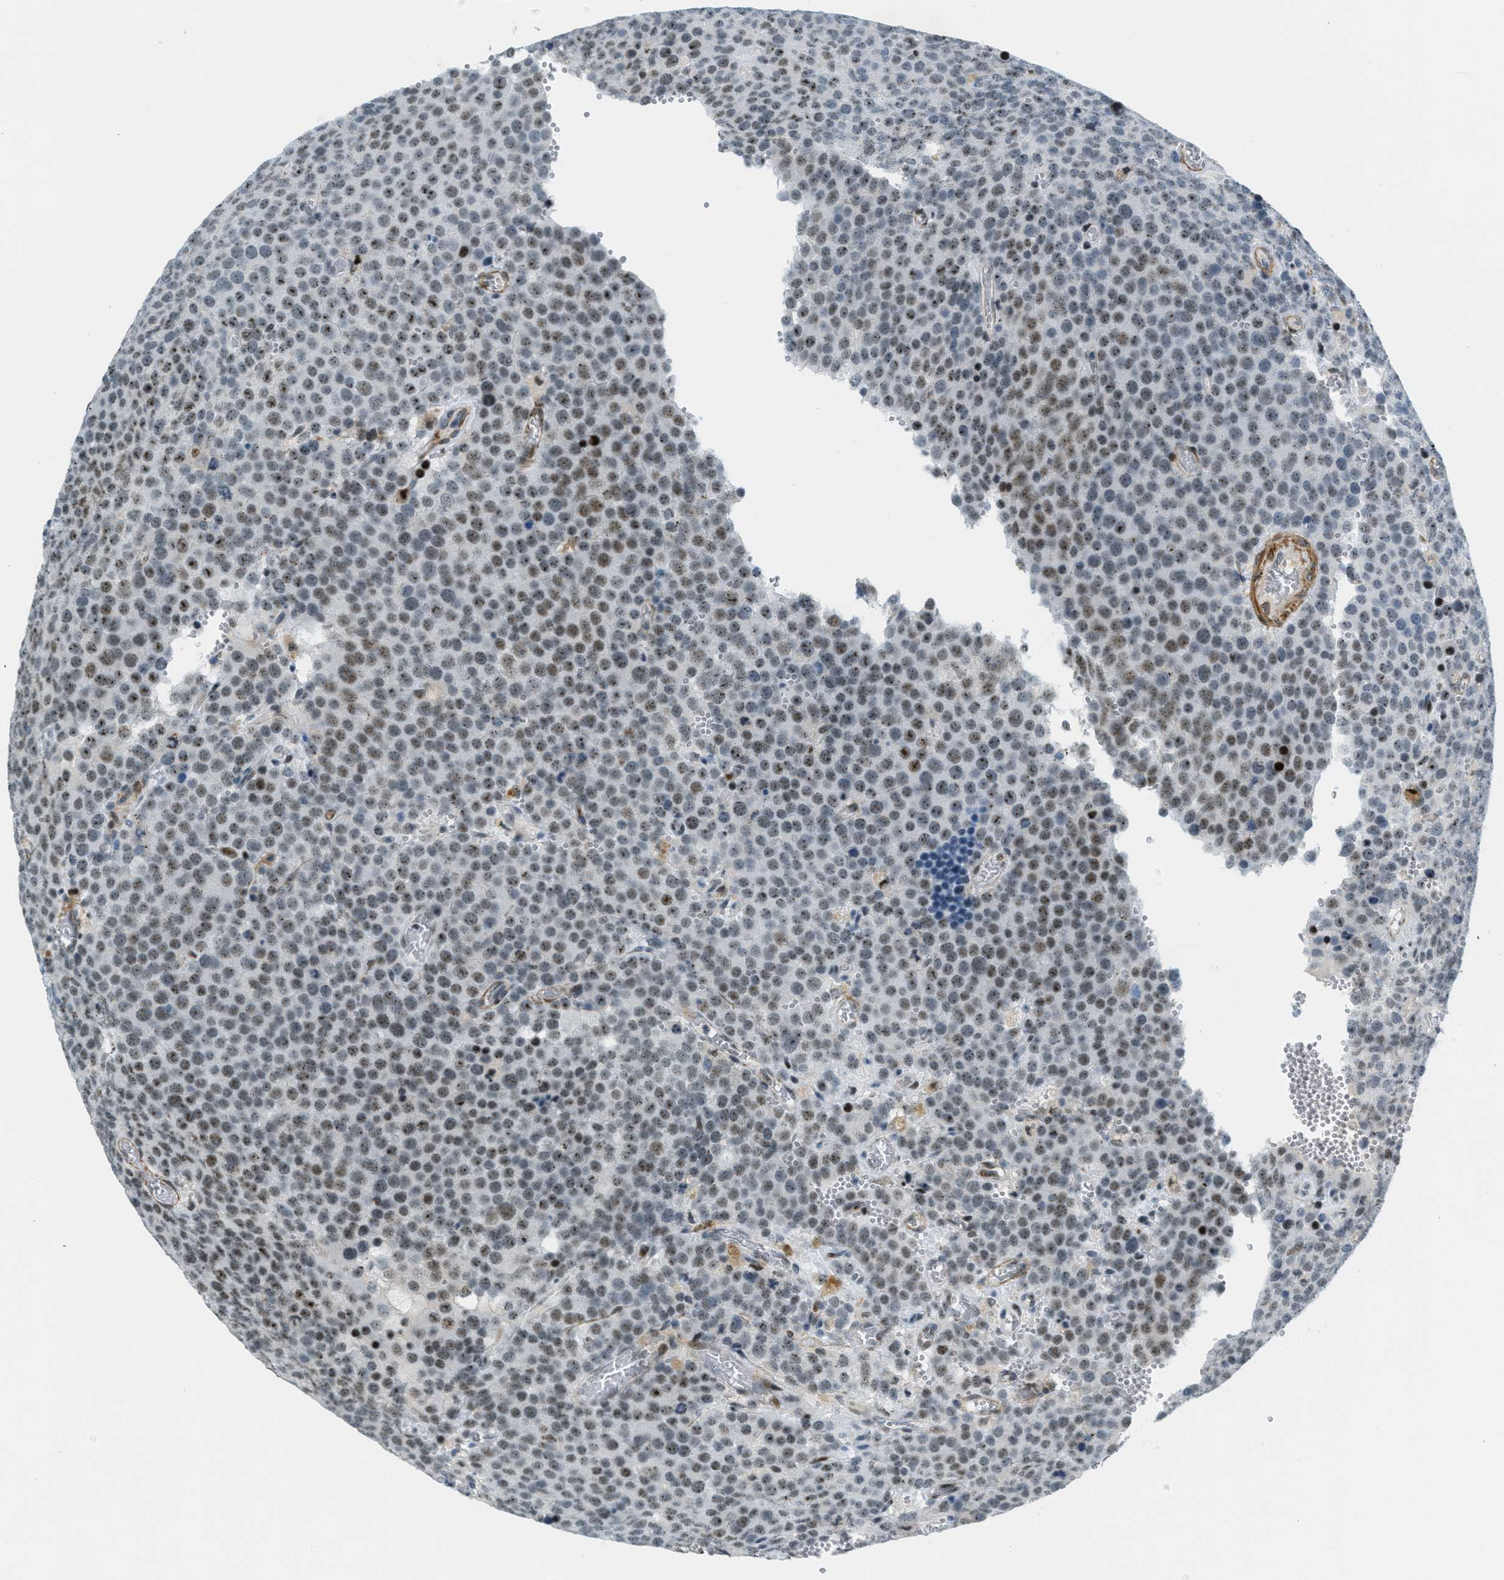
{"staining": {"intensity": "moderate", "quantity": "25%-75%", "location": "nuclear"}, "tissue": "testis cancer", "cell_type": "Tumor cells", "image_type": "cancer", "snomed": [{"axis": "morphology", "description": "Normal tissue, NOS"}, {"axis": "morphology", "description": "Seminoma, NOS"}, {"axis": "topography", "description": "Testis"}], "caption": "The immunohistochemical stain shows moderate nuclear positivity in tumor cells of seminoma (testis) tissue.", "gene": "ZDHHC23", "patient": {"sex": "male", "age": 71}}